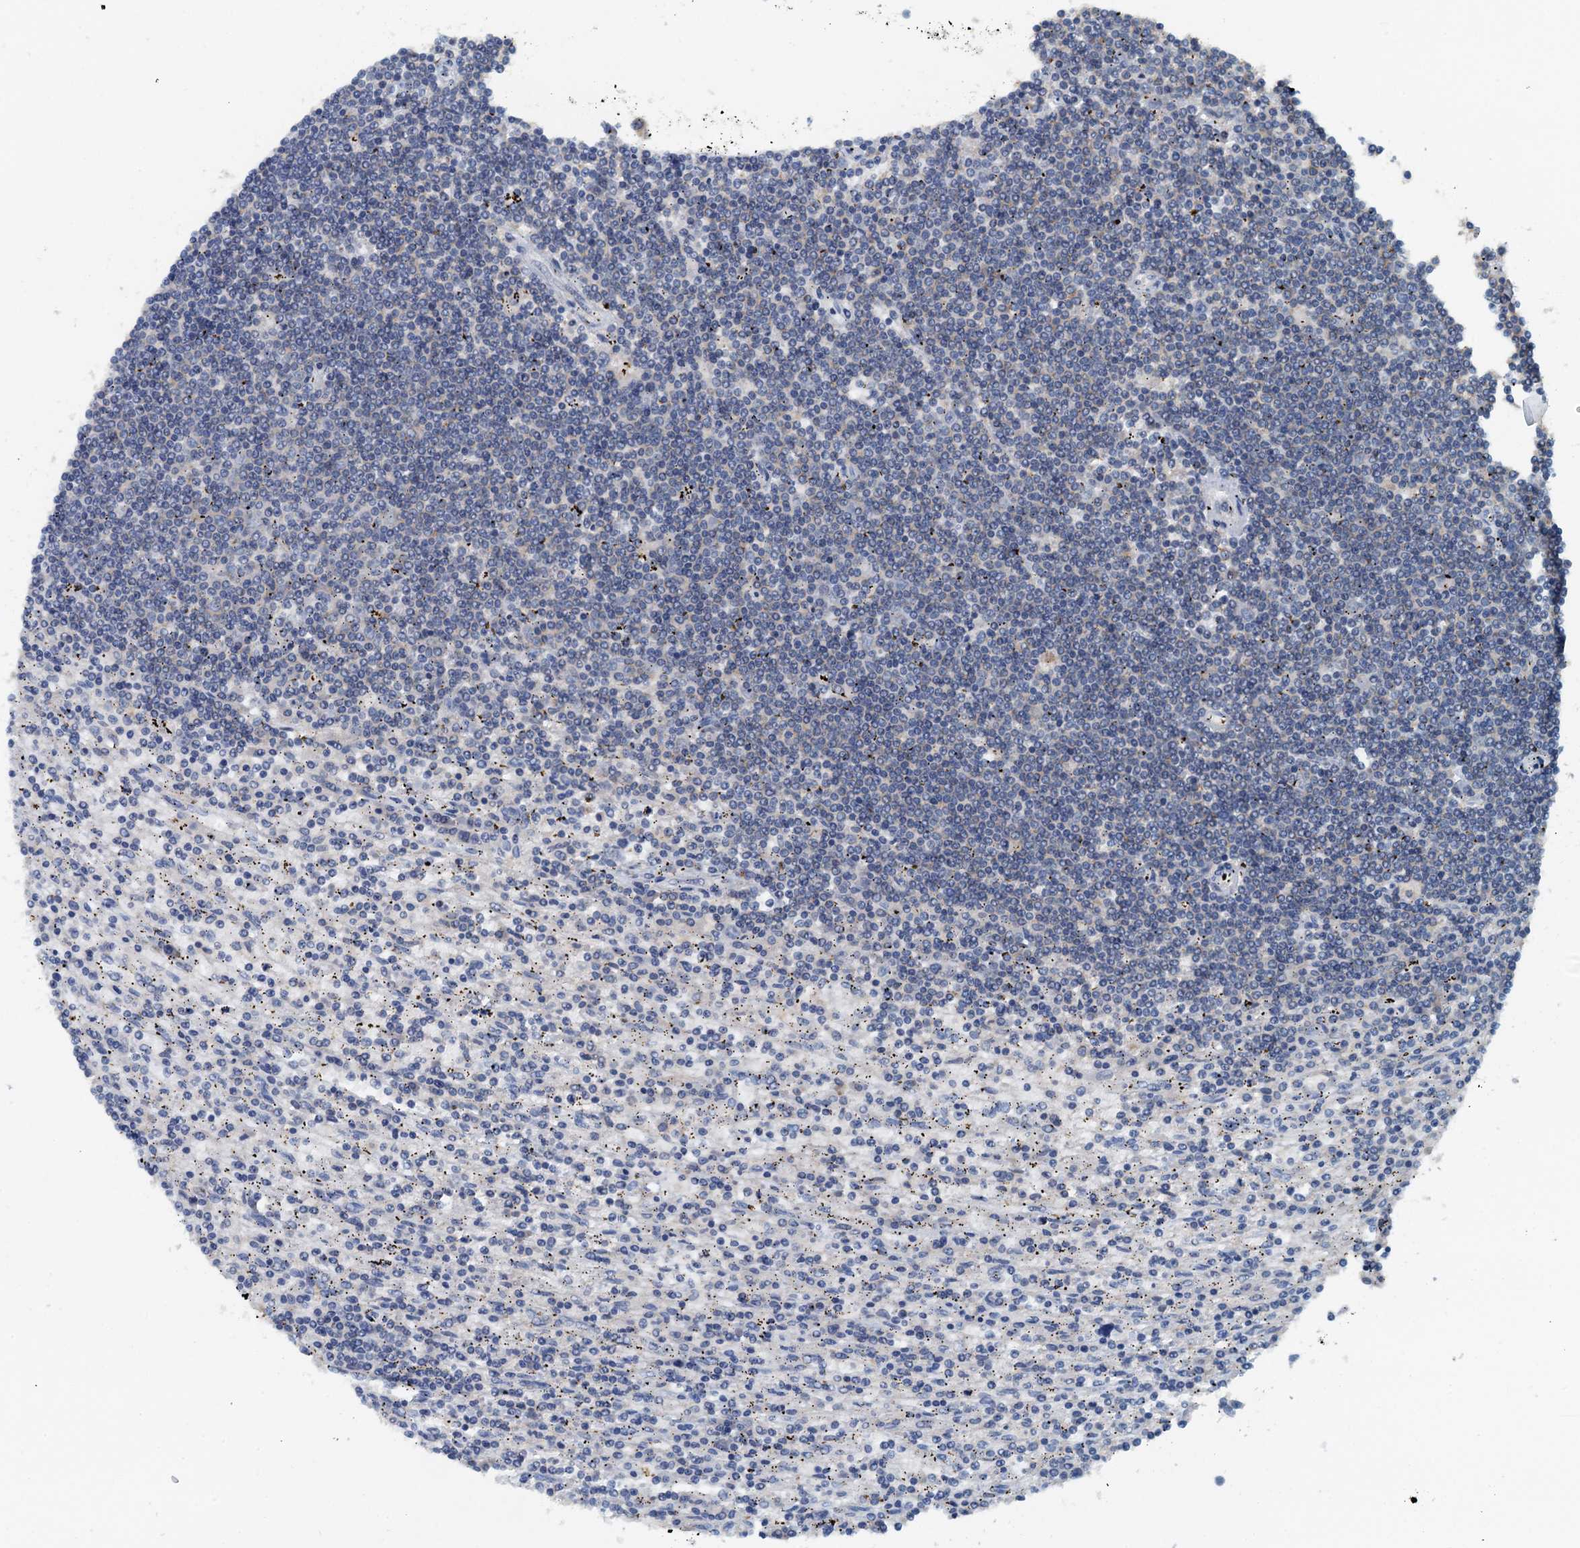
{"staining": {"intensity": "negative", "quantity": "none", "location": "none"}, "tissue": "lymphoma", "cell_type": "Tumor cells", "image_type": "cancer", "snomed": [{"axis": "morphology", "description": "Malignant lymphoma, non-Hodgkin's type, Low grade"}, {"axis": "topography", "description": "Spleen"}], "caption": "DAB (3,3'-diaminobenzidine) immunohistochemical staining of human lymphoma displays no significant expression in tumor cells.", "gene": "THAP10", "patient": {"sex": "male", "age": 76}}